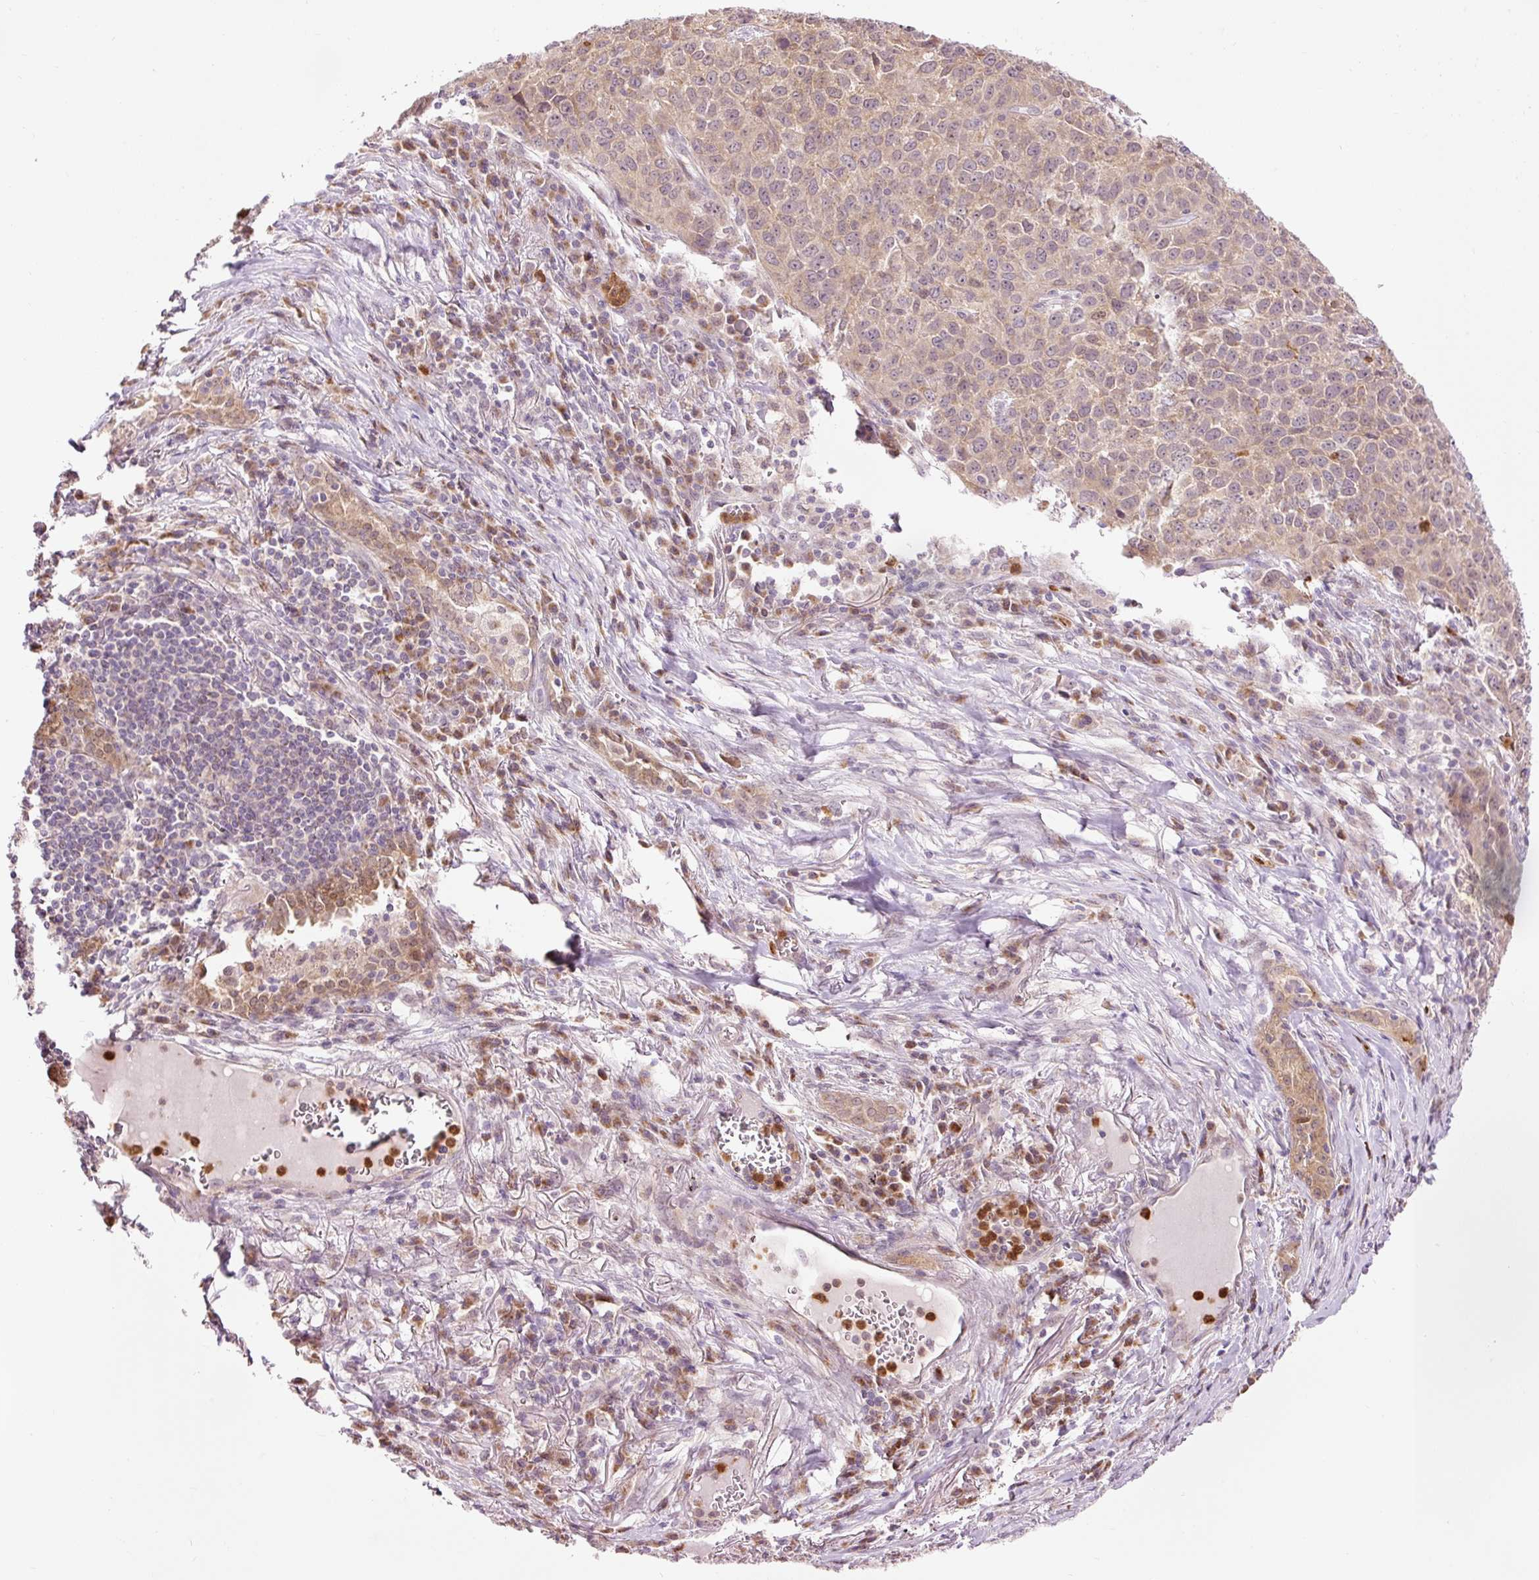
{"staining": {"intensity": "weak", "quantity": ">75%", "location": "cytoplasmic/membranous"}, "tissue": "lung cancer", "cell_type": "Tumor cells", "image_type": "cancer", "snomed": [{"axis": "morphology", "description": "Squamous cell carcinoma, NOS"}, {"axis": "topography", "description": "Lung"}], "caption": "Immunohistochemical staining of human lung cancer (squamous cell carcinoma) shows low levels of weak cytoplasmic/membranous protein expression in approximately >75% of tumor cells.", "gene": "PRDX5", "patient": {"sex": "male", "age": 76}}